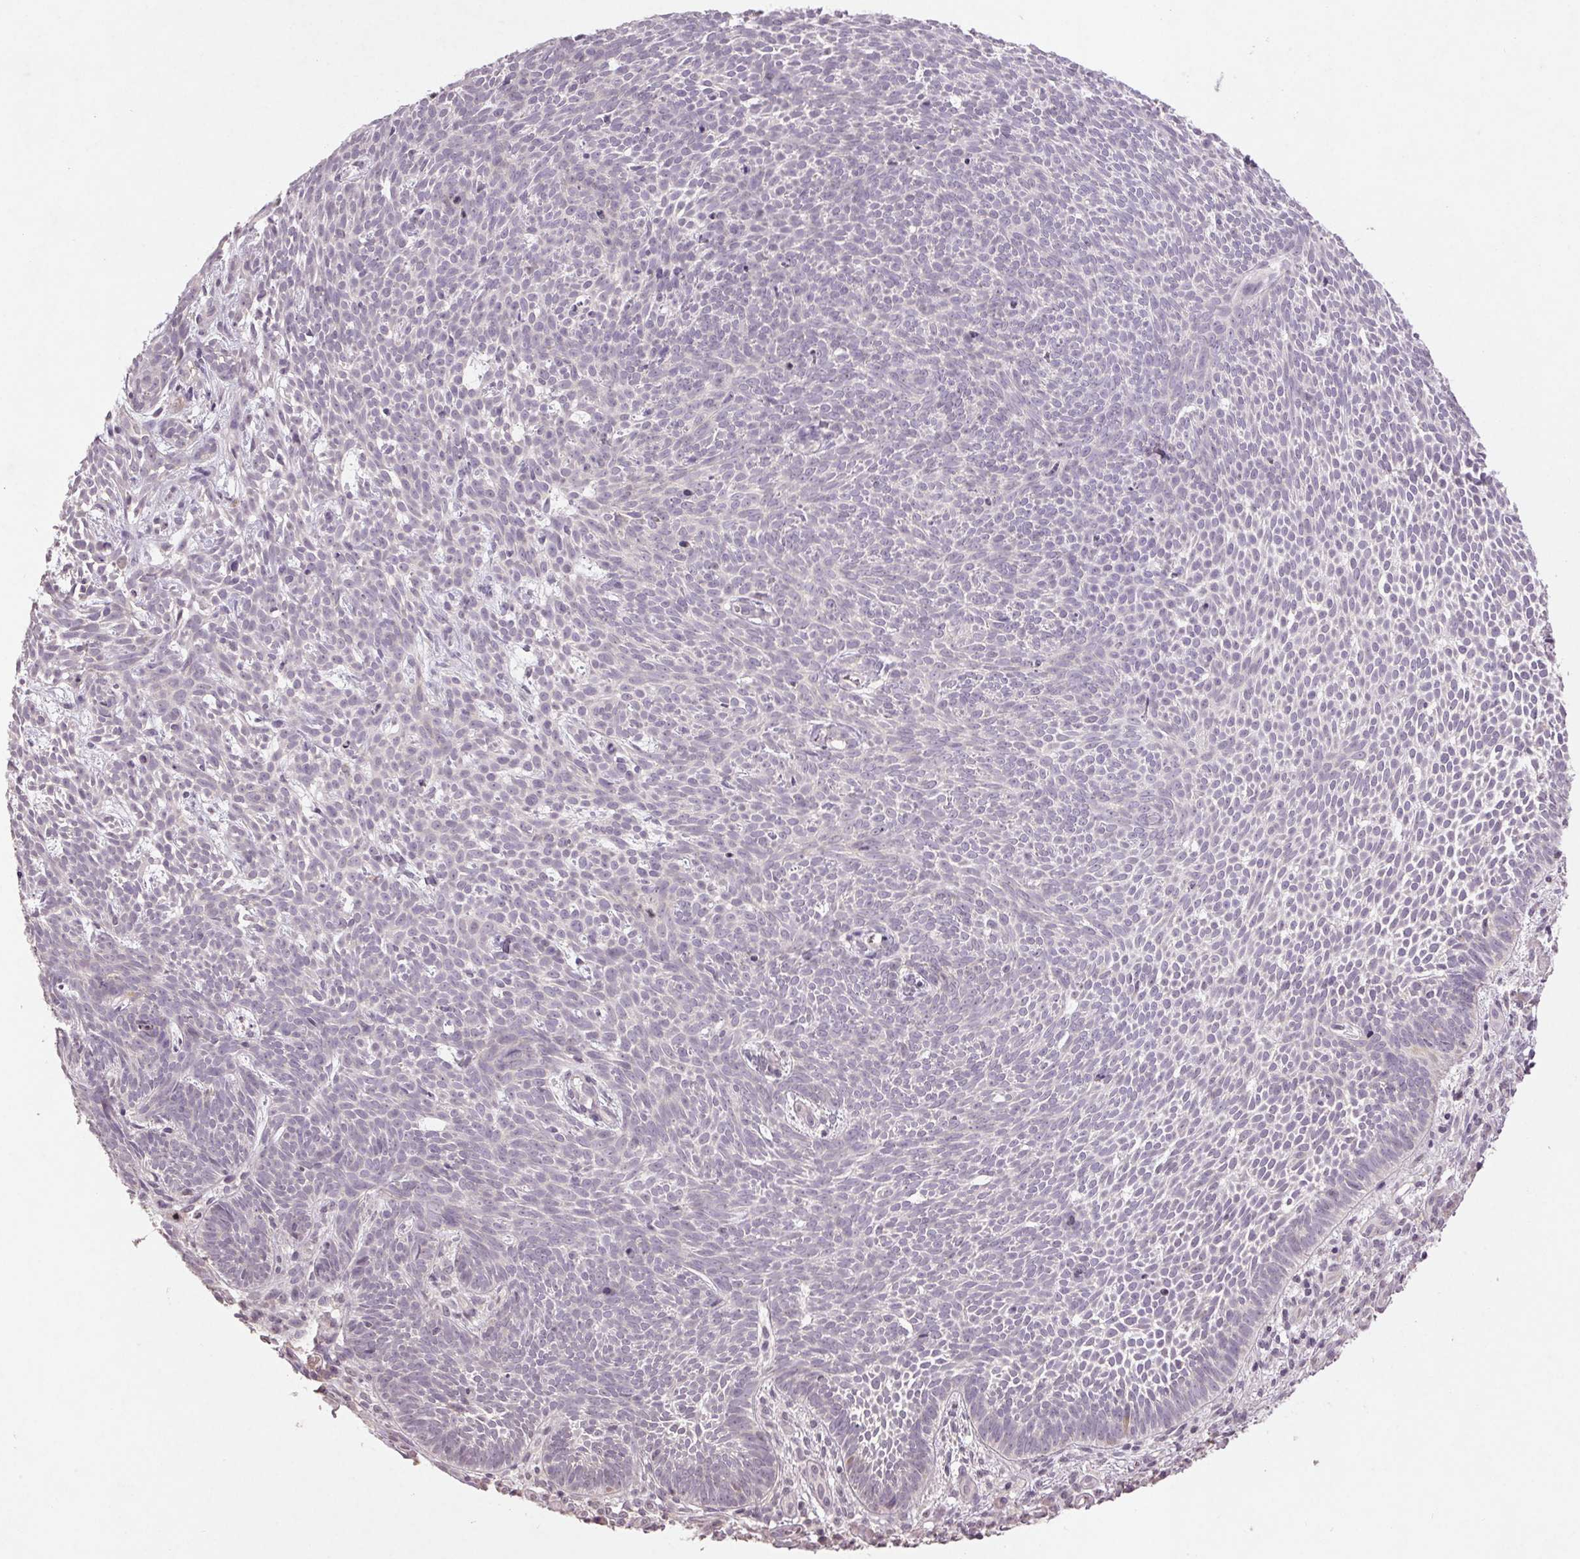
{"staining": {"intensity": "negative", "quantity": "none", "location": "none"}, "tissue": "skin cancer", "cell_type": "Tumor cells", "image_type": "cancer", "snomed": [{"axis": "morphology", "description": "Basal cell carcinoma"}, {"axis": "topography", "description": "Skin"}], "caption": "A high-resolution histopathology image shows IHC staining of skin cancer (basal cell carcinoma), which demonstrates no significant staining in tumor cells.", "gene": "KLRC3", "patient": {"sex": "male", "age": 59}}